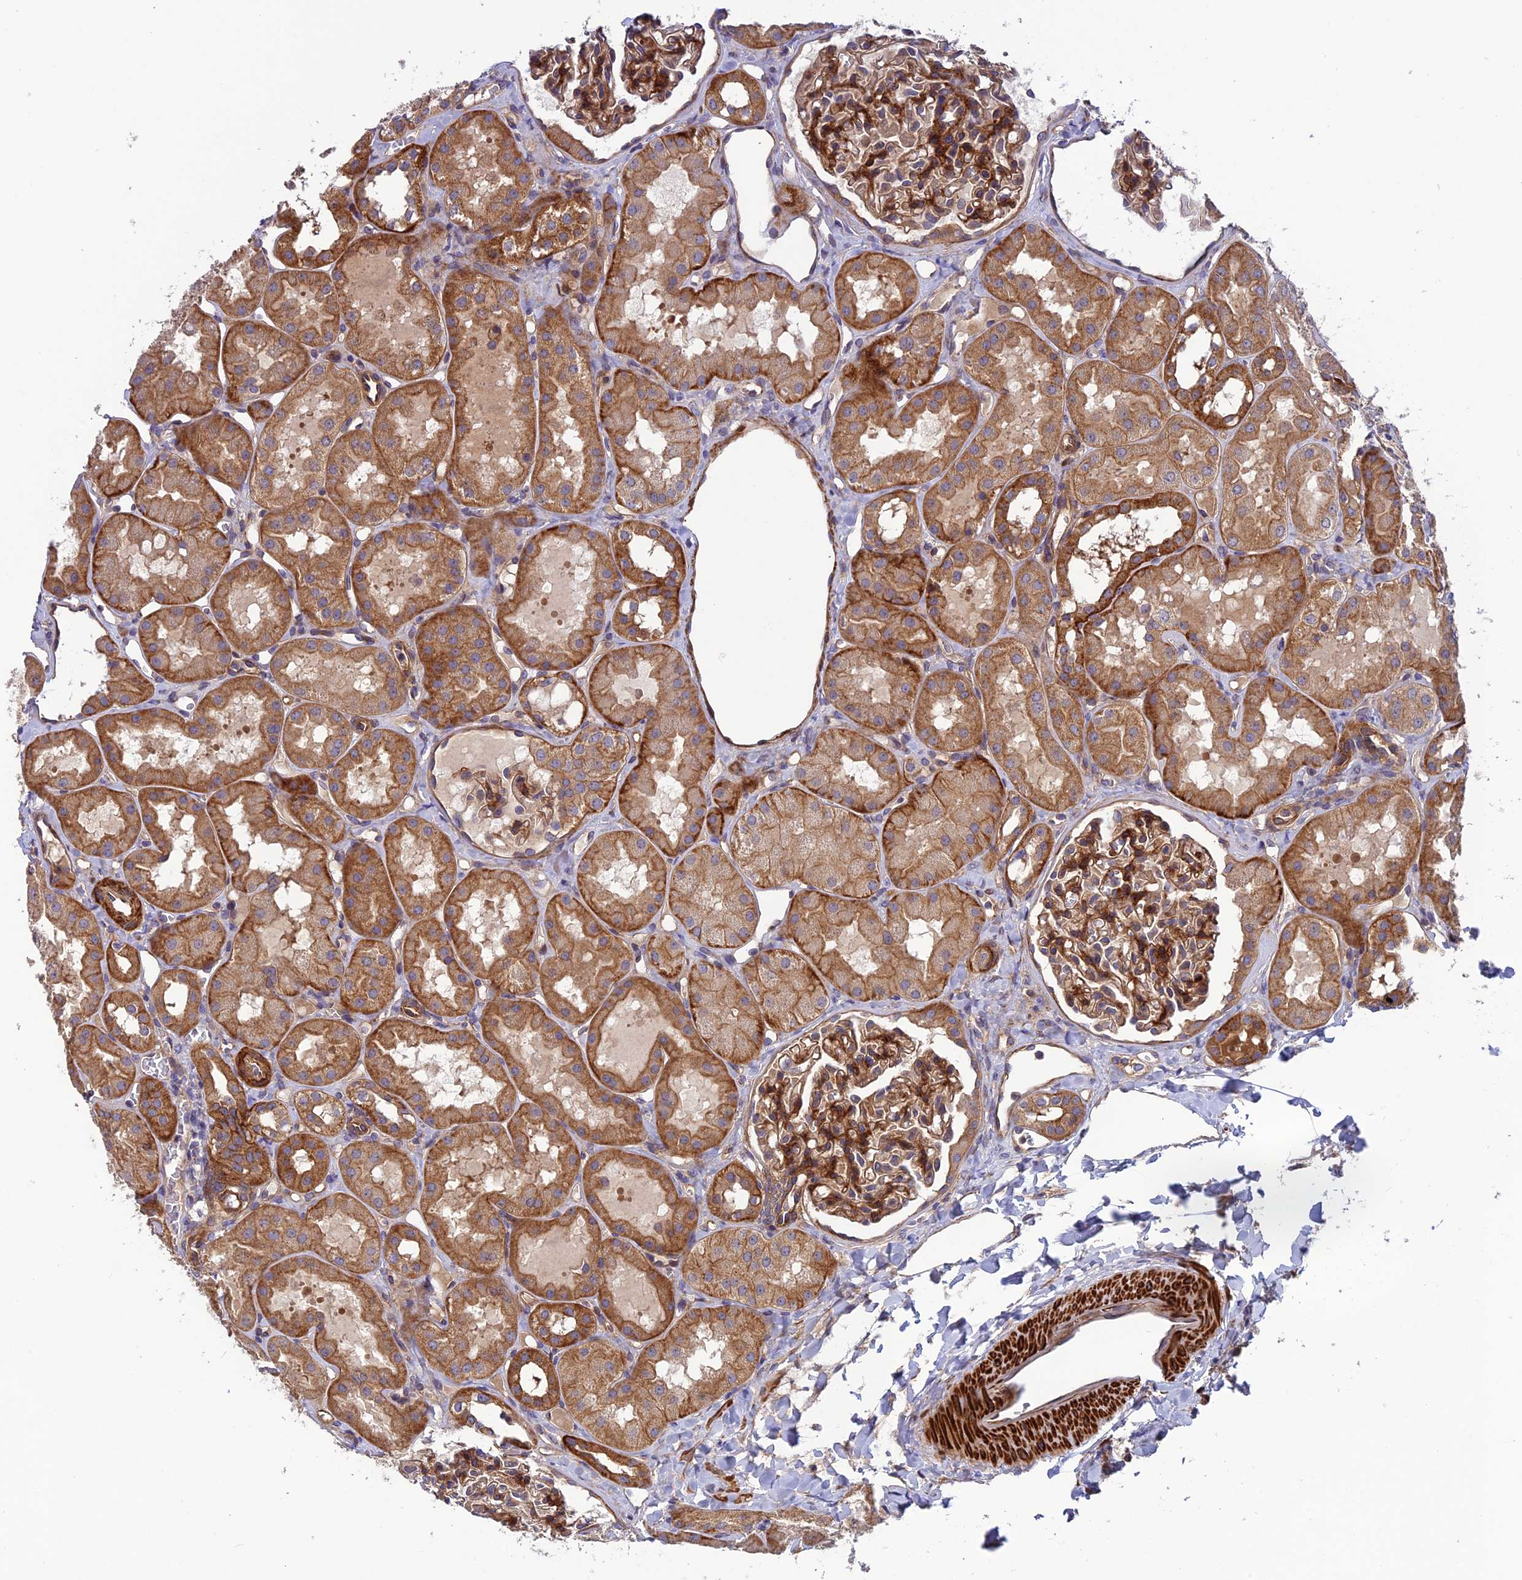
{"staining": {"intensity": "strong", "quantity": "25%-75%", "location": "cytoplasmic/membranous"}, "tissue": "kidney", "cell_type": "Cells in glomeruli", "image_type": "normal", "snomed": [{"axis": "morphology", "description": "Normal tissue, NOS"}, {"axis": "topography", "description": "Kidney"}], "caption": "A high amount of strong cytoplasmic/membranous expression is seen in approximately 25%-75% of cells in glomeruli in normal kidney.", "gene": "ADAMTS15", "patient": {"sex": "male", "age": 16}}